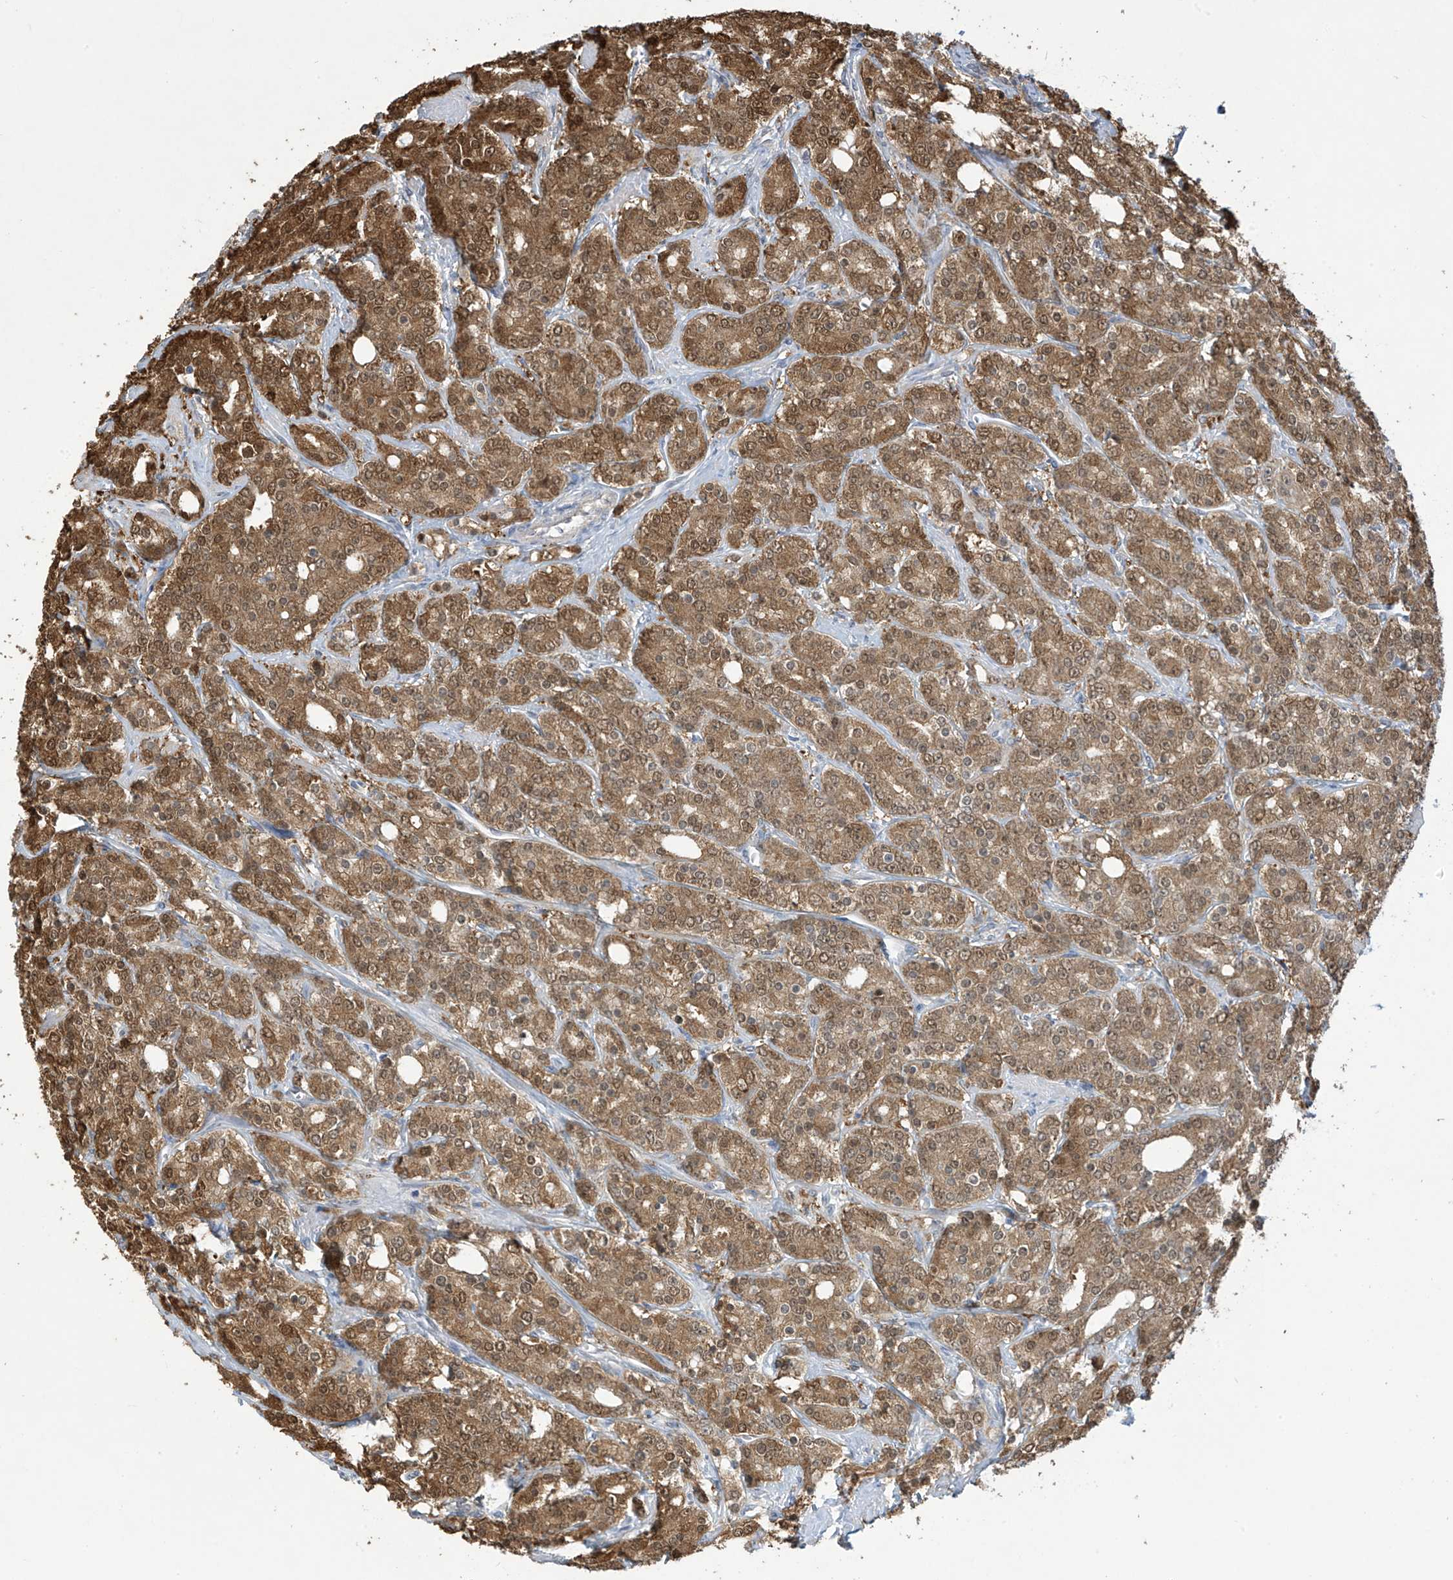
{"staining": {"intensity": "strong", "quantity": ">75%", "location": "cytoplasmic/membranous,nuclear"}, "tissue": "prostate cancer", "cell_type": "Tumor cells", "image_type": "cancer", "snomed": [{"axis": "morphology", "description": "Adenocarcinoma, High grade"}, {"axis": "topography", "description": "Prostate"}], "caption": "The immunohistochemical stain highlights strong cytoplasmic/membranous and nuclear staining in tumor cells of adenocarcinoma (high-grade) (prostate) tissue.", "gene": "IDH1", "patient": {"sex": "male", "age": 62}}